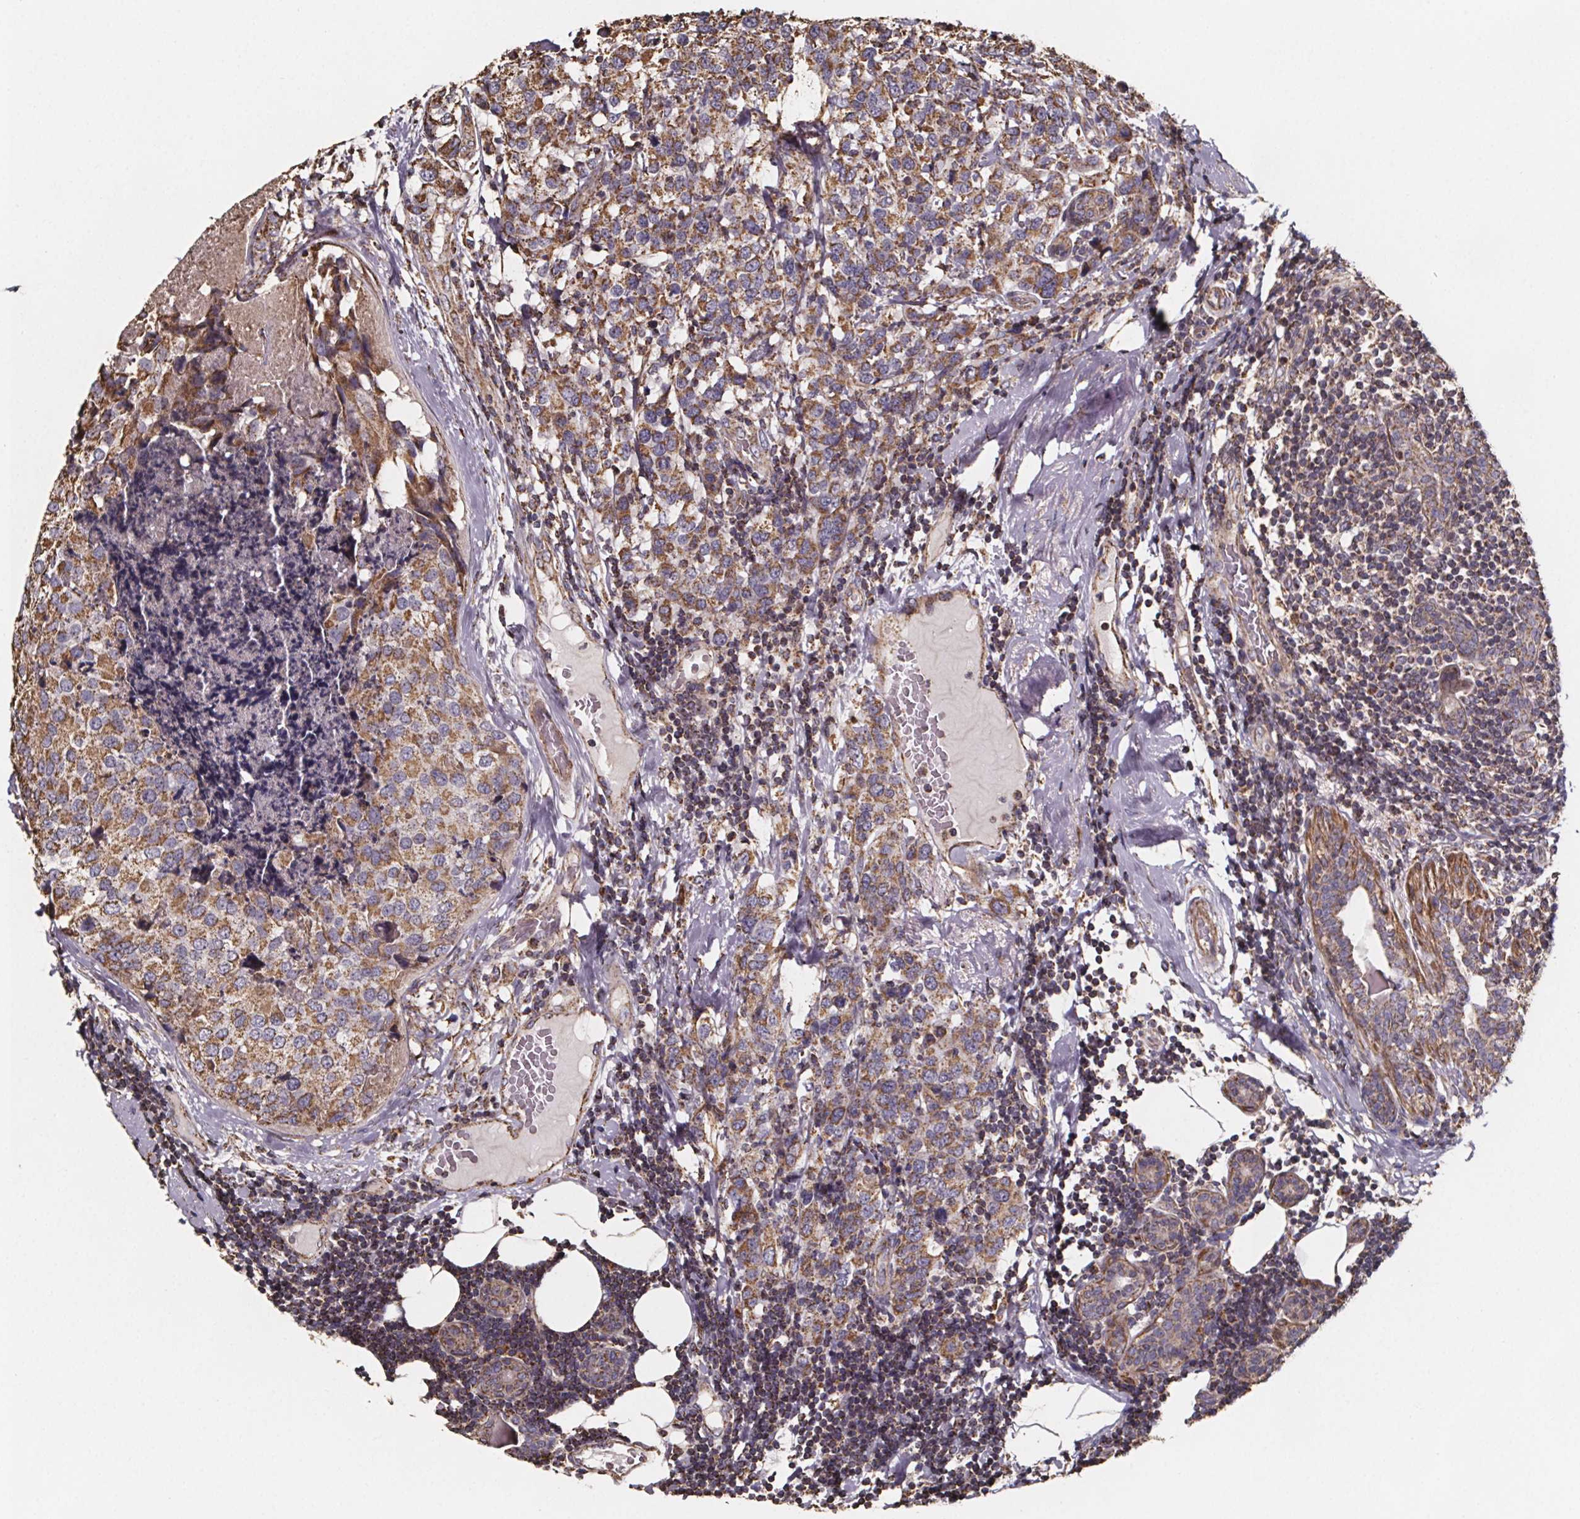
{"staining": {"intensity": "moderate", "quantity": ">75%", "location": "cytoplasmic/membranous"}, "tissue": "breast cancer", "cell_type": "Tumor cells", "image_type": "cancer", "snomed": [{"axis": "morphology", "description": "Lobular carcinoma"}, {"axis": "topography", "description": "Breast"}], "caption": "There is medium levels of moderate cytoplasmic/membranous expression in tumor cells of breast lobular carcinoma, as demonstrated by immunohistochemical staining (brown color).", "gene": "SLC35D2", "patient": {"sex": "female", "age": 59}}